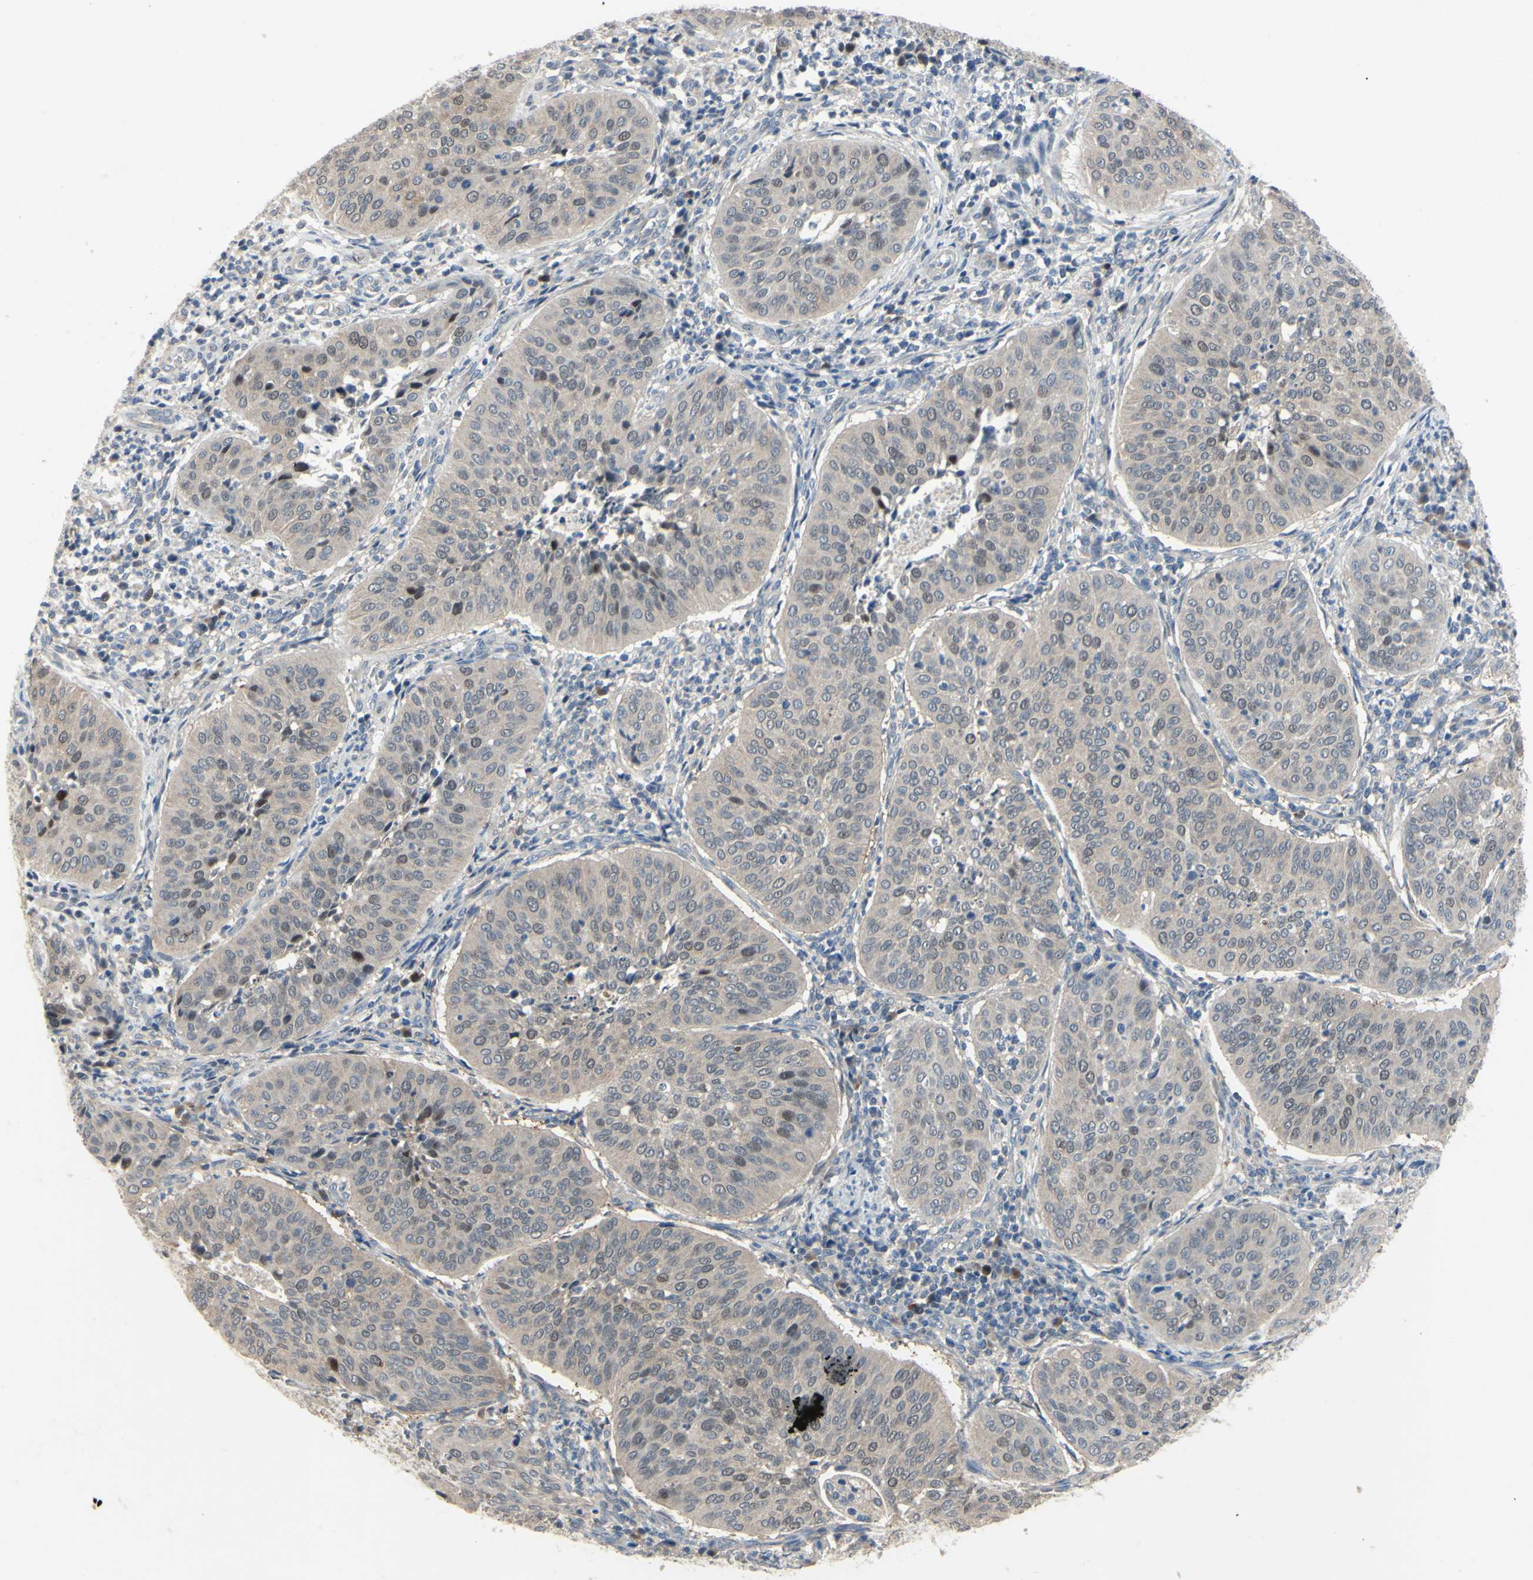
{"staining": {"intensity": "moderate", "quantity": "<25%", "location": "nuclear"}, "tissue": "cervical cancer", "cell_type": "Tumor cells", "image_type": "cancer", "snomed": [{"axis": "morphology", "description": "Normal tissue, NOS"}, {"axis": "morphology", "description": "Squamous cell carcinoma, NOS"}, {"axis": "topography", "description": "Cervix"}], "caption": "Cervical cancer tissue exhibits moderate nuclear positivity in approximately <25% of tumor cells", "gene": "LHX9", "patient": {"sex": "female", "age": 39}}